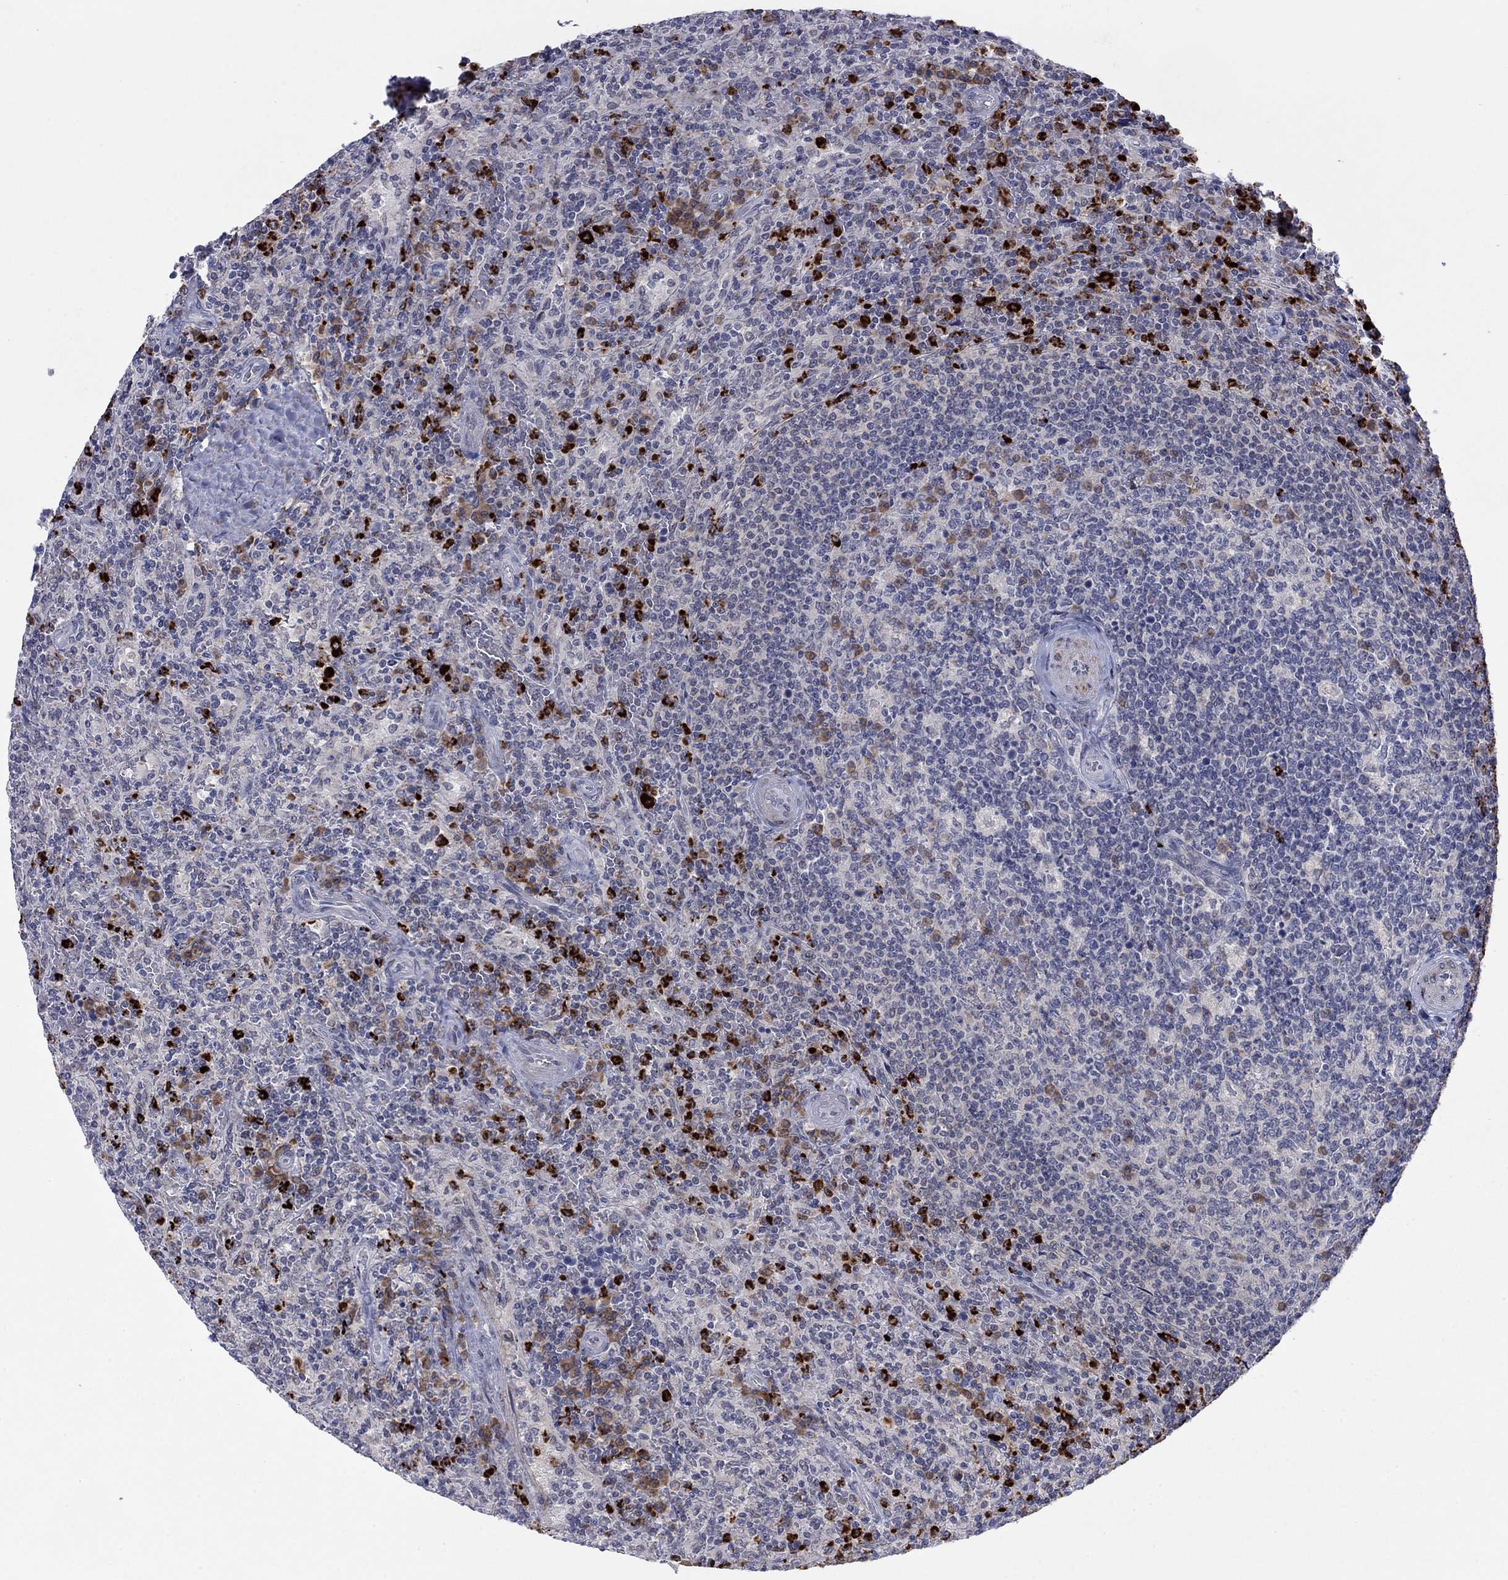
{"staining": {"intensity": "negative", "quantity": "none", "location": "none"}, "tissue": "lymphoma", "cell_type": "Tumor cells", "image_type": "cancer", "snomed": [{"axis": "morphology", "description": "Malignant lymphoma, non-Hodgkin's type, Low grade"}, {"axis": "topography", "description": "Spleen"}], "caption": "Micrograph shows no protein expression in tumor cells of low-grade malignant lymphoma, non-Hodgkin's type tissue. The staining was performed using DAB (3,3'-diaminobenzidine) to visualize the protein expression in brown, while the nuclei were stained in blue with hematoxylin (Magnification: 20x).", "gene": "MTRFR", "patient": {"sex": "male", "age": 62}}